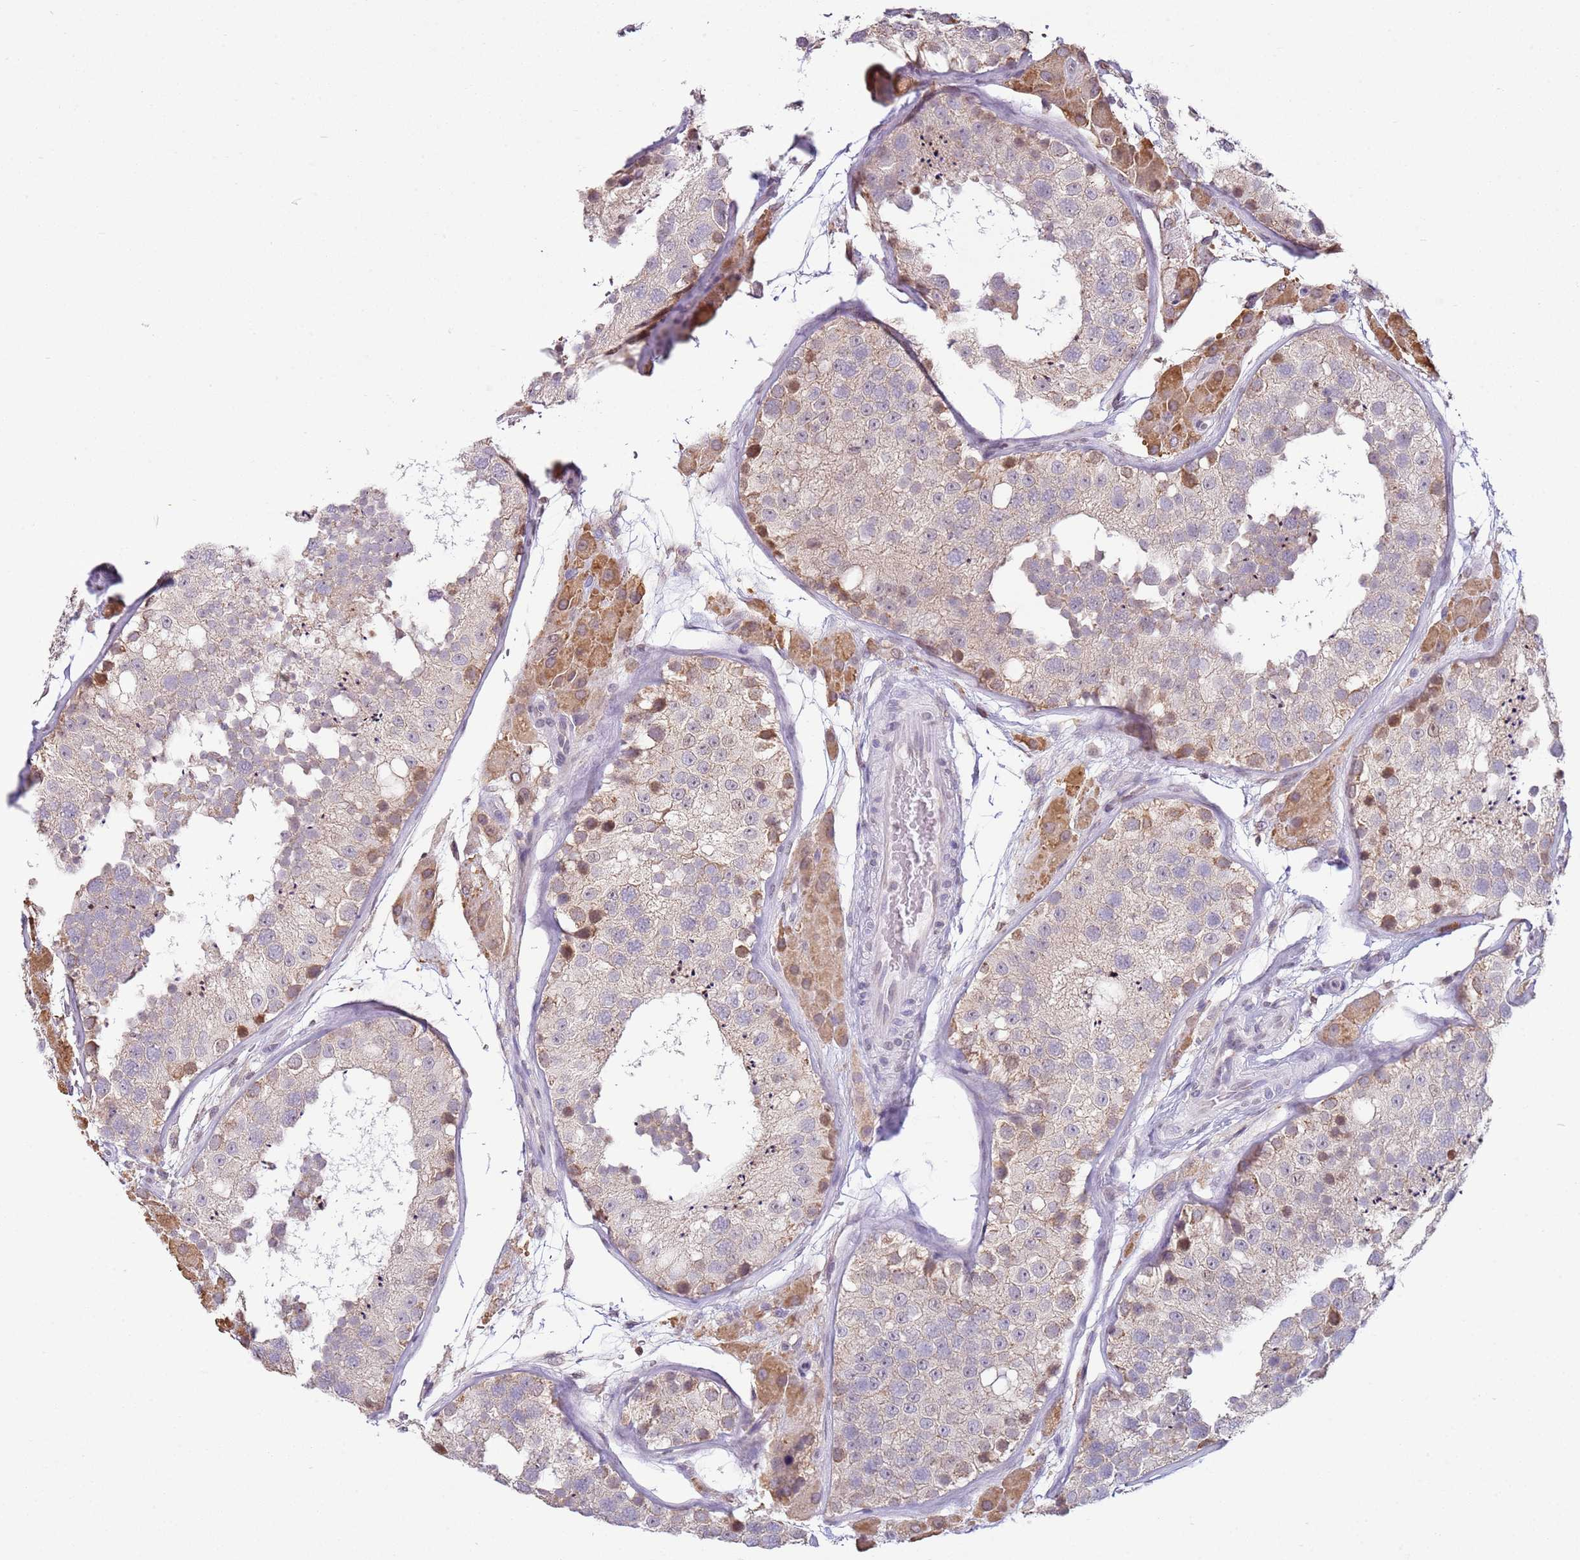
{"staining": {"intensity": "moderate", "quantity": ">75%", "location": "cytoplasmic/membranous"}, "tissue": "testis", "cell_type": "Cells in seminiferous ducts", "image_type": "normal", "snomed": [{"axis": "morphology", "description": "Normal tissue, NOS"}, {"axis": "topography", "description": "Testis"}], "caption": "Brown immunohistochemical staining in benign human testis reveals moderate cytoplasmic/membranous expression in approximately >75% of cells in seminiferous ducts.", "gene": "SCAF1", "patient": {"sex": "male", "age": 26}}